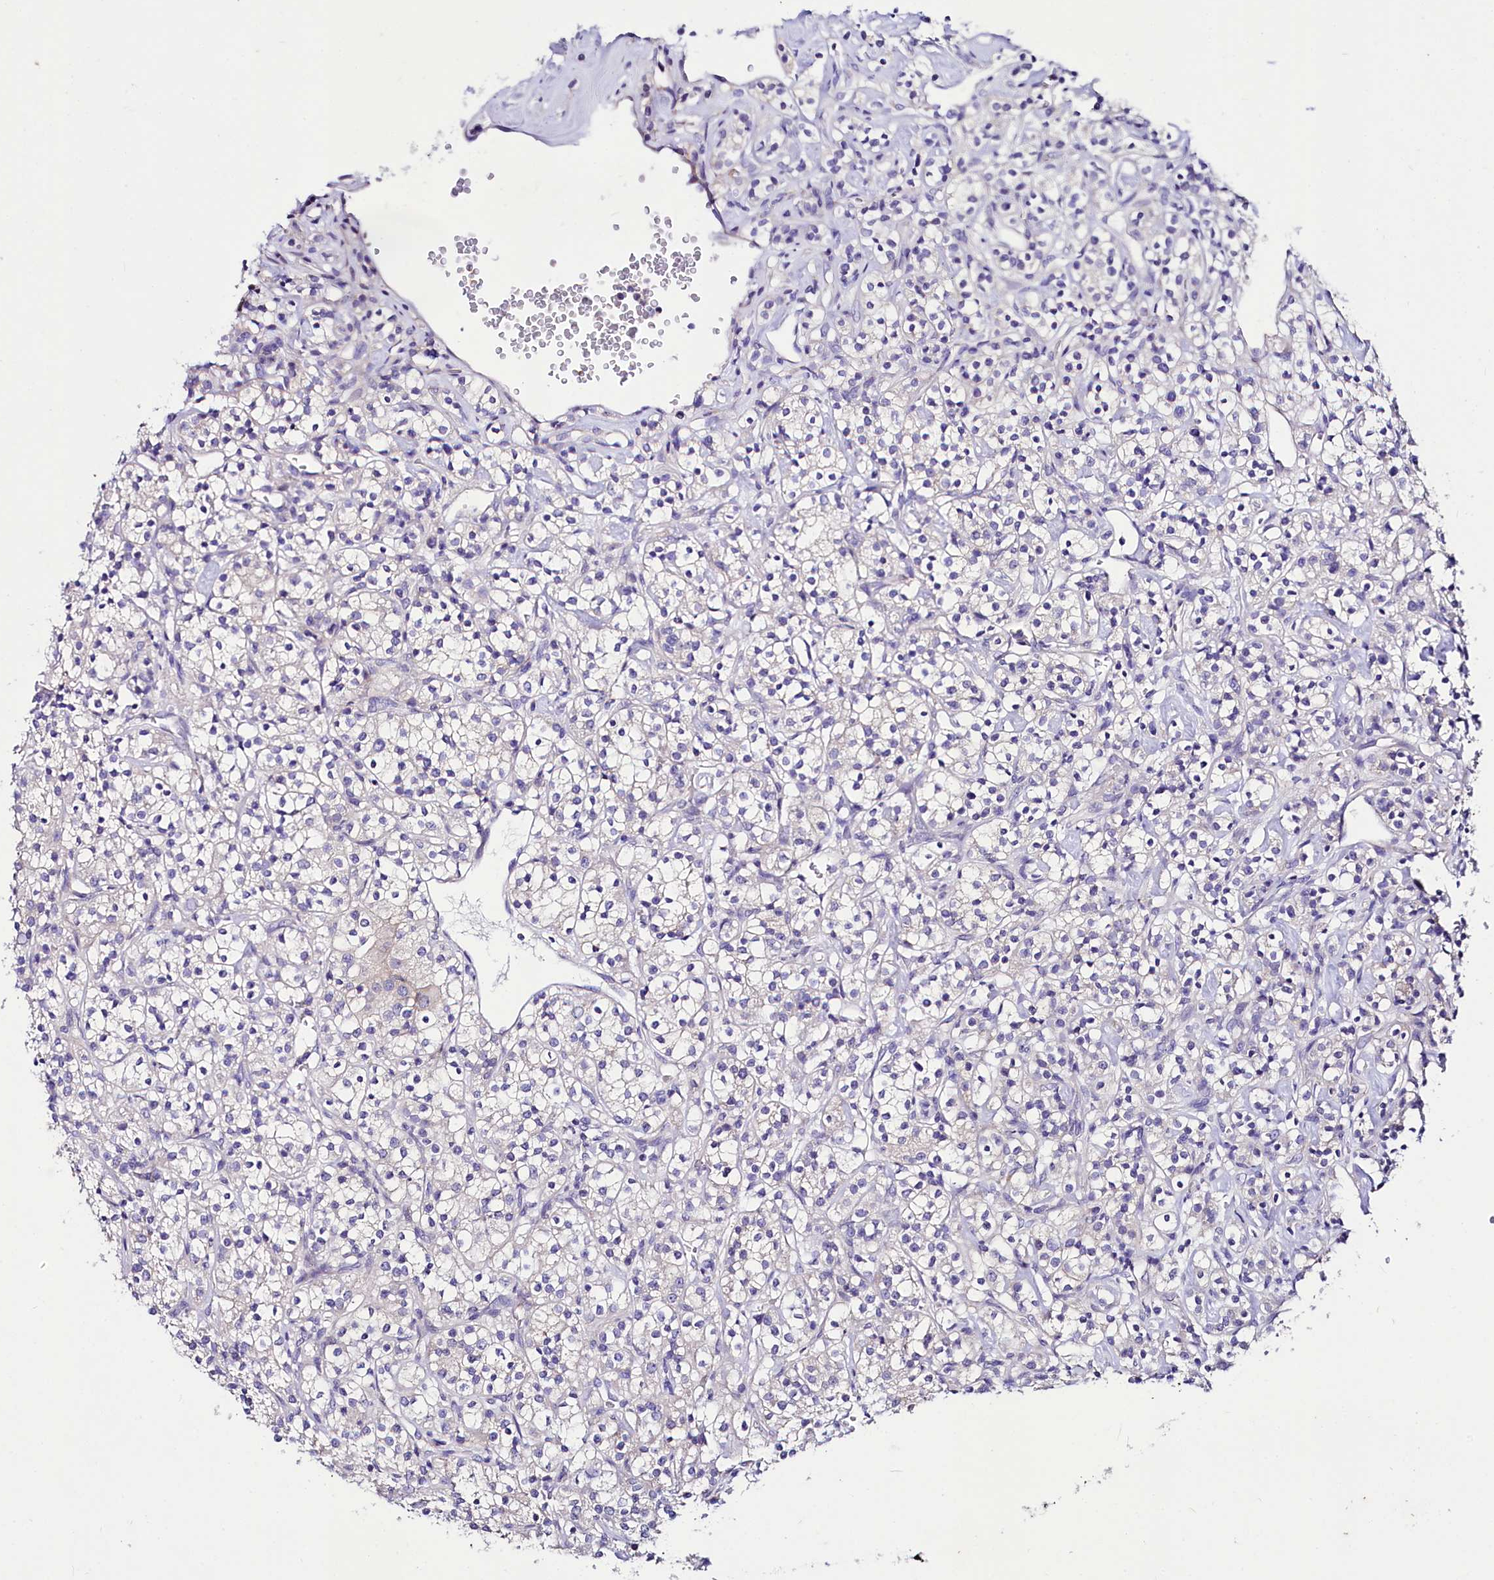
{"staining": {"intensity": "negative", "quantity": "none", "location": "none"}, "tissue": "renal cancer", "cell_type": "Tumor cells", "image_type": "cancer", "snomed": [{"axis": "morphology", "description": "Adenocarcinoma, NOS"}, {"axis": "topography", "description": "Kidney"}], "caption": "The immunohistochemistry (IHC) photomicrograph has no significant positivity in tumor cells of renal adenocarcinoma tissue.", "gene": "ABHD5", "patient": {"sex": "male", "age": 77}}